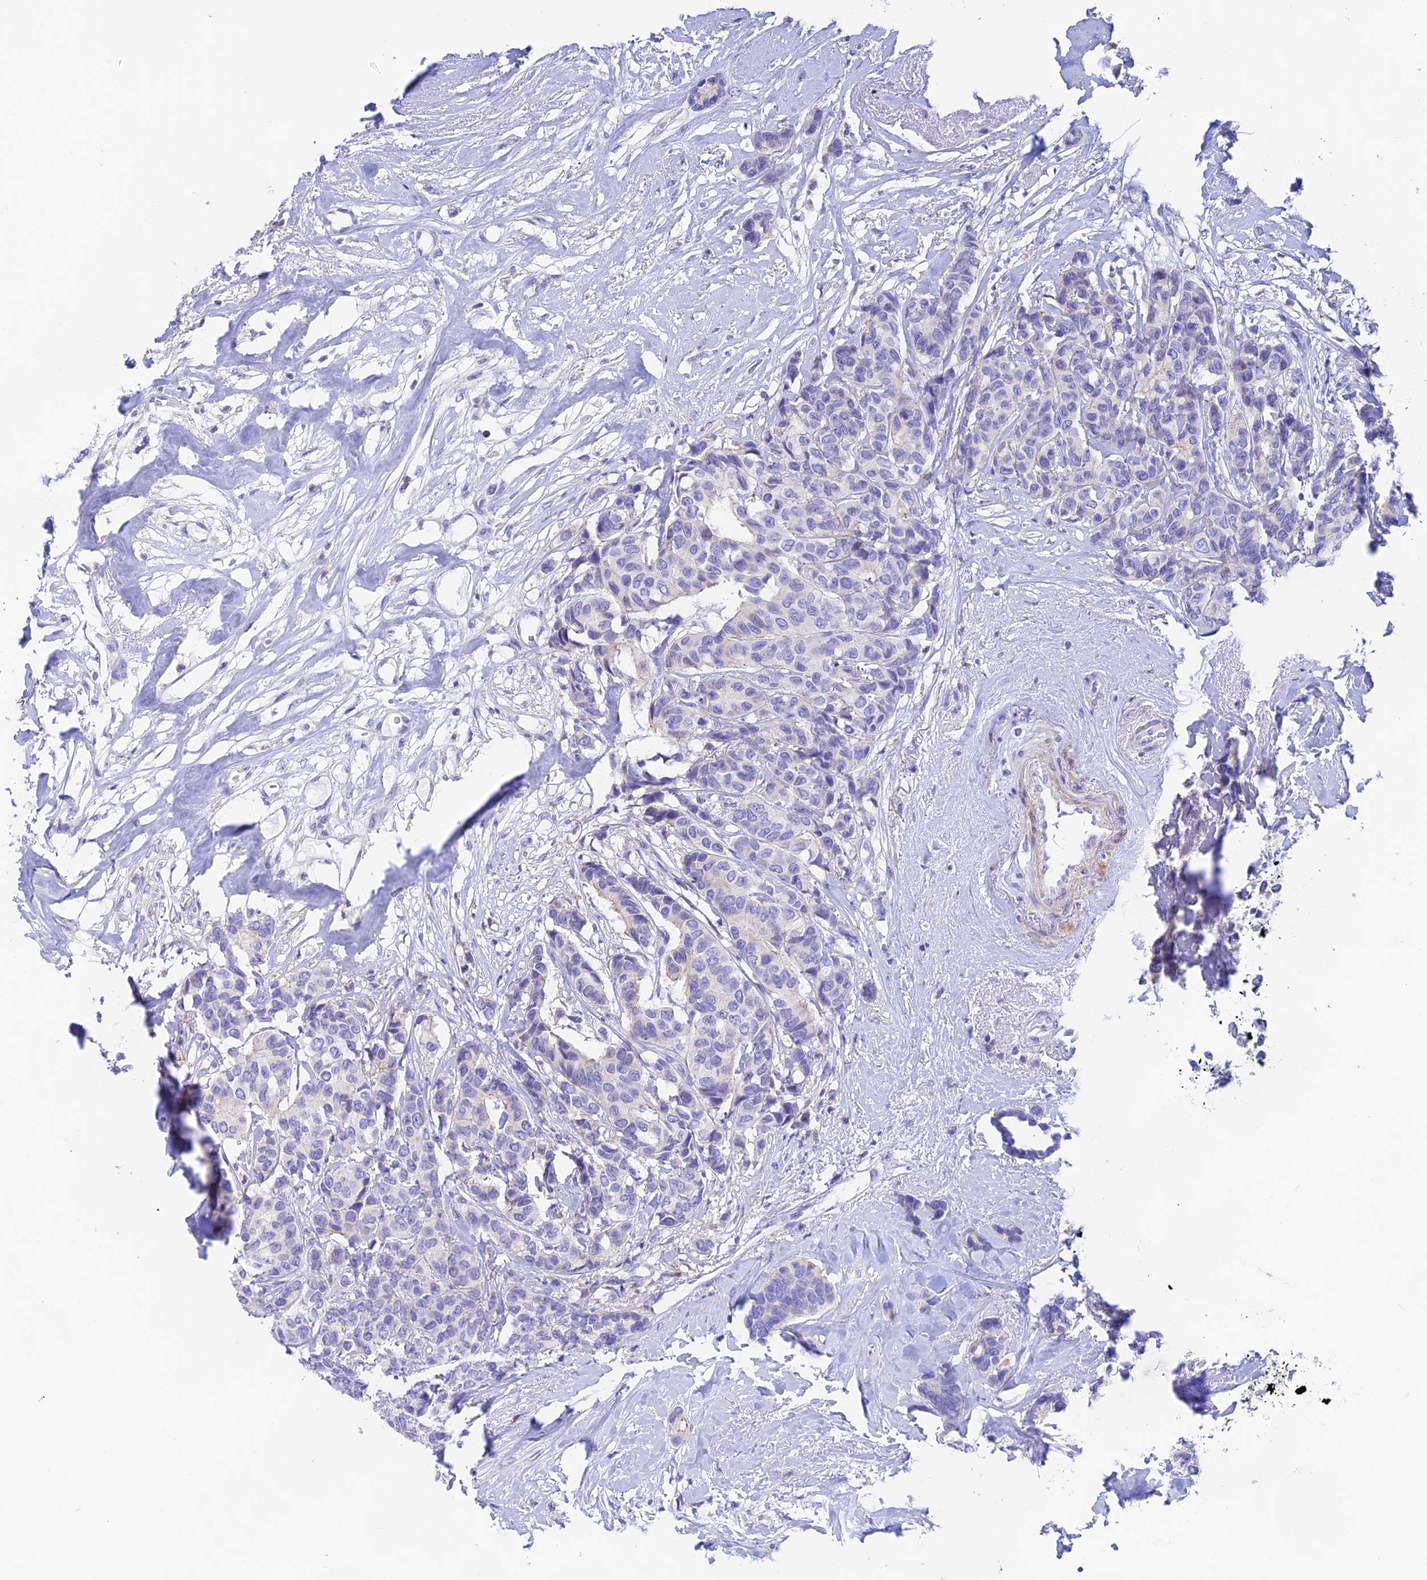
{"staining": {"intensity": "negative", "quantity": "none", "location": "none"}, "tissue": "breast cancer", "cell_type": "Tumor cells", "image_type": "cancer", "snomed": [{"axis": "morphology", "description": "Duct carcinoma"}, {"axis": "topography", "description": "Breast"}], "caption": "Infiltrating ductal carcinoma (breast) stained for a protein using immunohistochemistry (IHC) exhibits no positivity tumor cells.", "gene": "PRIM1", "patient": {"sex": "female", "age": 87}}